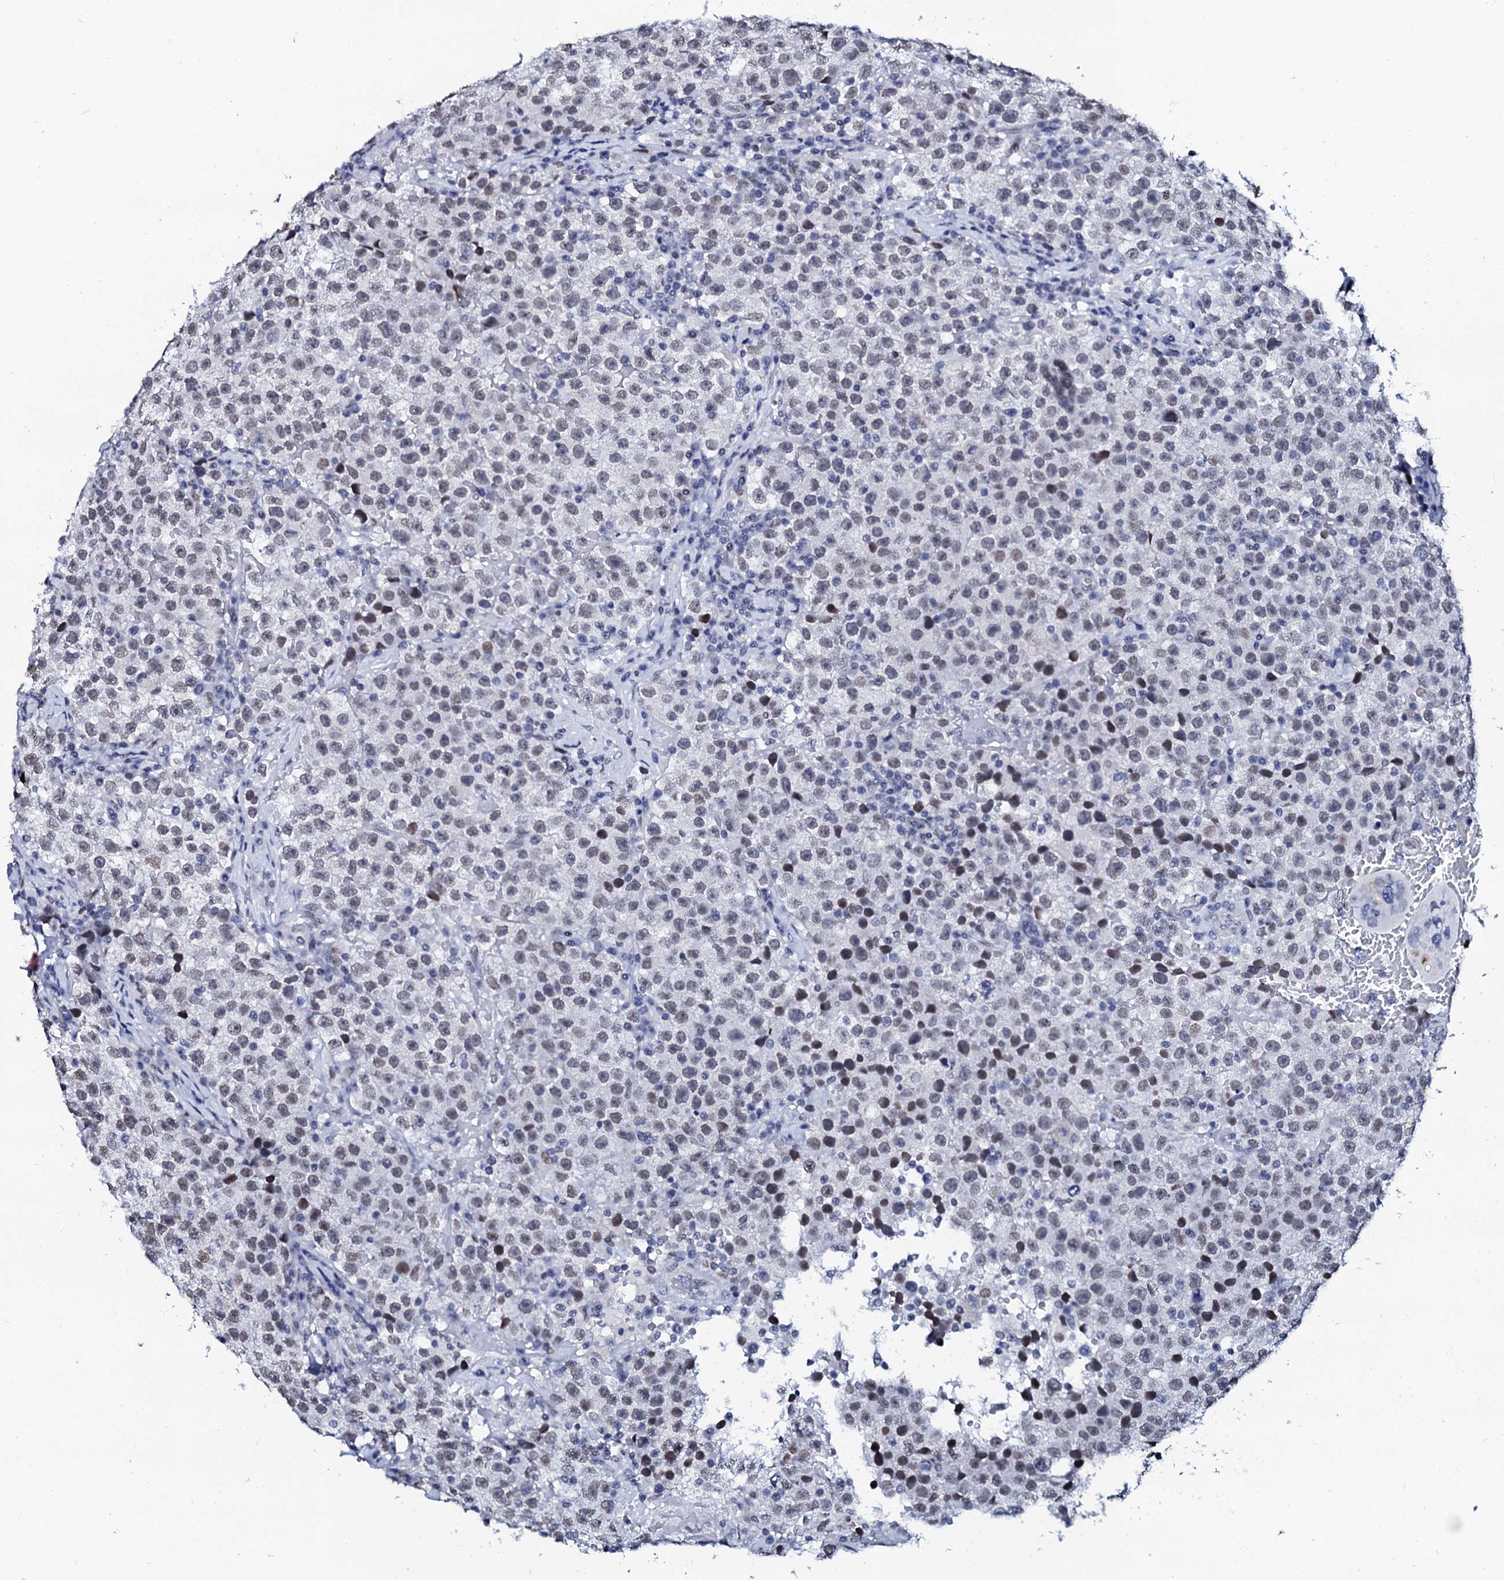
{"staining": {"intensity": "negative", "quantity": "none", "location": "none"}, "tissue": "testis cancer", "cell_type": "Tumor cells", "image_type": "cancer", "snomed": [{"axis": "morphology", "description": "Seminoma, NOS"}, {"axis": "topography", "description": "Testis"}], "caption": "Image shows no protein positivity in tumor cells of seminoma (testis) tissue. (IHC, brightfield microscopy, high magnification).", "gene": "SPATA19", "patient": {"sex": "male", "age": 22}}